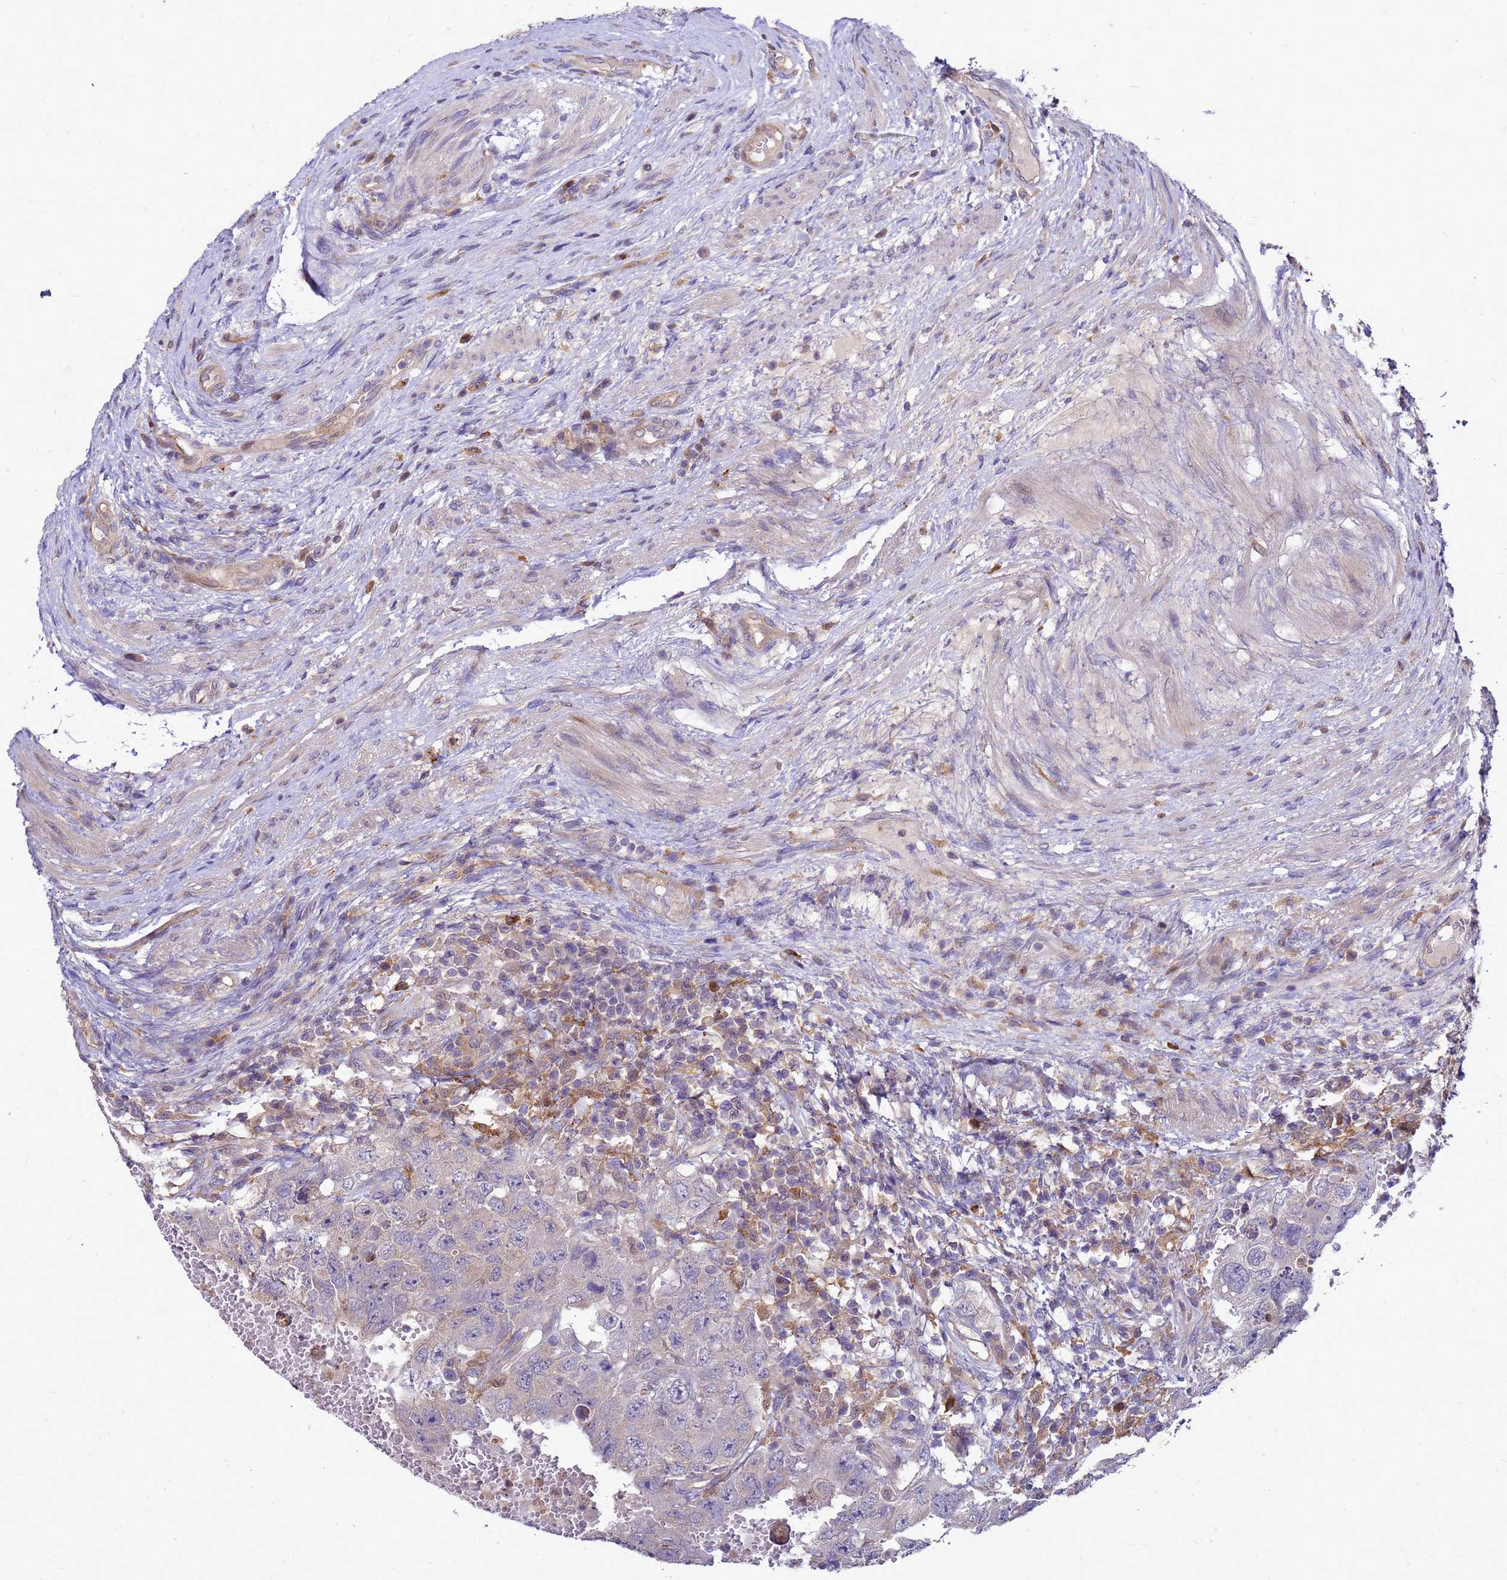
{"staining": {"intensity": "negative", "quantity": "none", "location": "none"}, "tissue": "testis cancer", "cell_type": "Tumor cells", "image_type": "cancer", "snomed": [{"axis": "morphology", "description": "Carcinoma, Embryonal, NOS"}, {"axis": "topography", "description": "Testis"}], "caption": "Human embryonal carcinoma (testis) stained for a protein using IHC demonstrates no positivity in tumor cells.", "gene": "RNF215", "patient": {"sex": "male", "age": 26}}